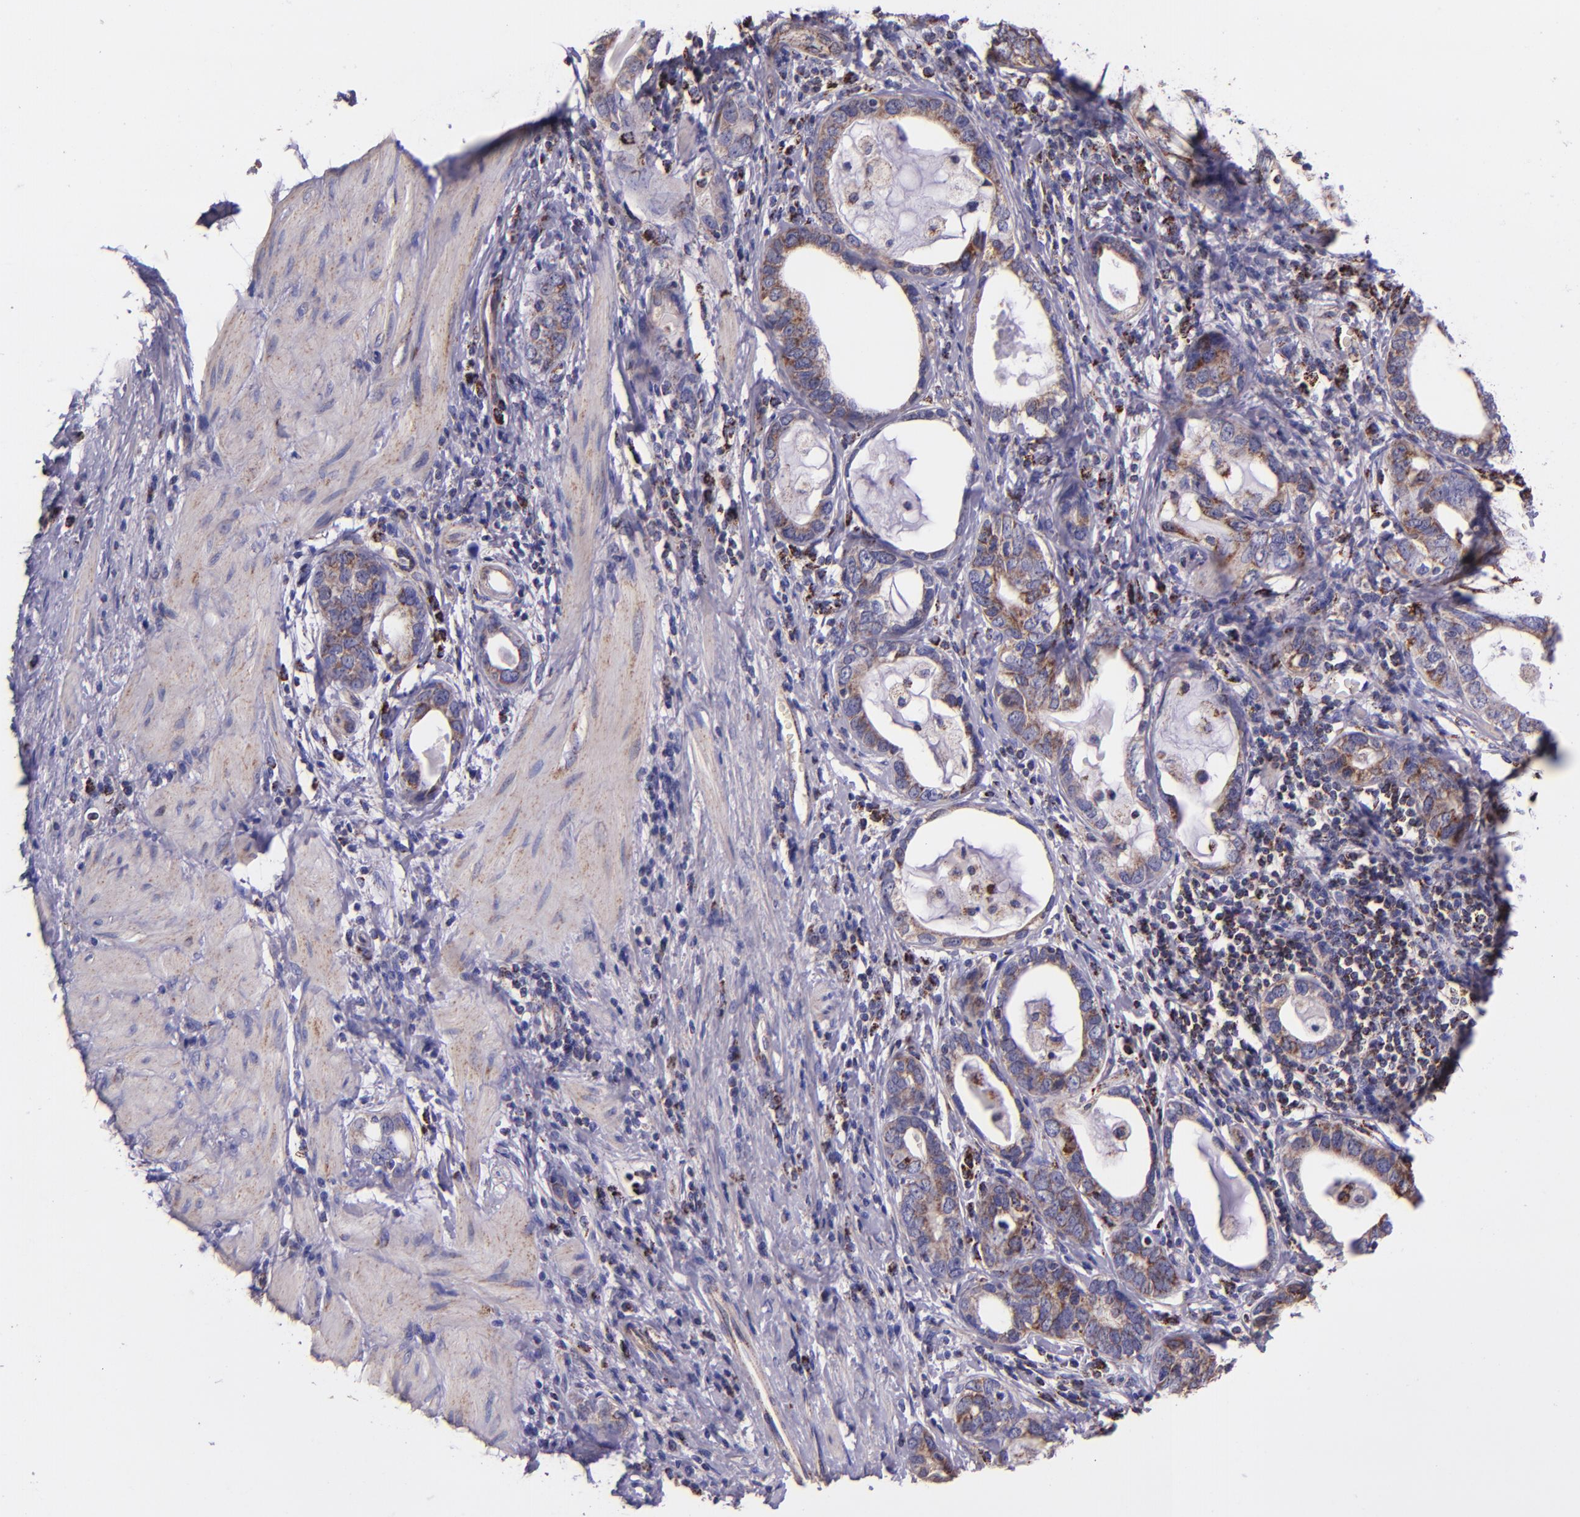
{"staining": {"intensity": "weak", "quantity": "<25%", "location": "cytoplasmic/membranous"}, "tissue": "stomach cancer", "cell_type": "Tumor cells", "image_type": "cancer", "snomed": [{"axis": "morphology", "description": "Adenocarcinoma, NOS"}, {"axis": "topography", "description": "Stomach, lower"}], "caption": "DAB immunohistochemical staining of adenocarcinoma (stomach) demonstrates no significant staining in tumor cells.", "gene": "IDH3G", "patient": {"sex": "female", "age": 93}}